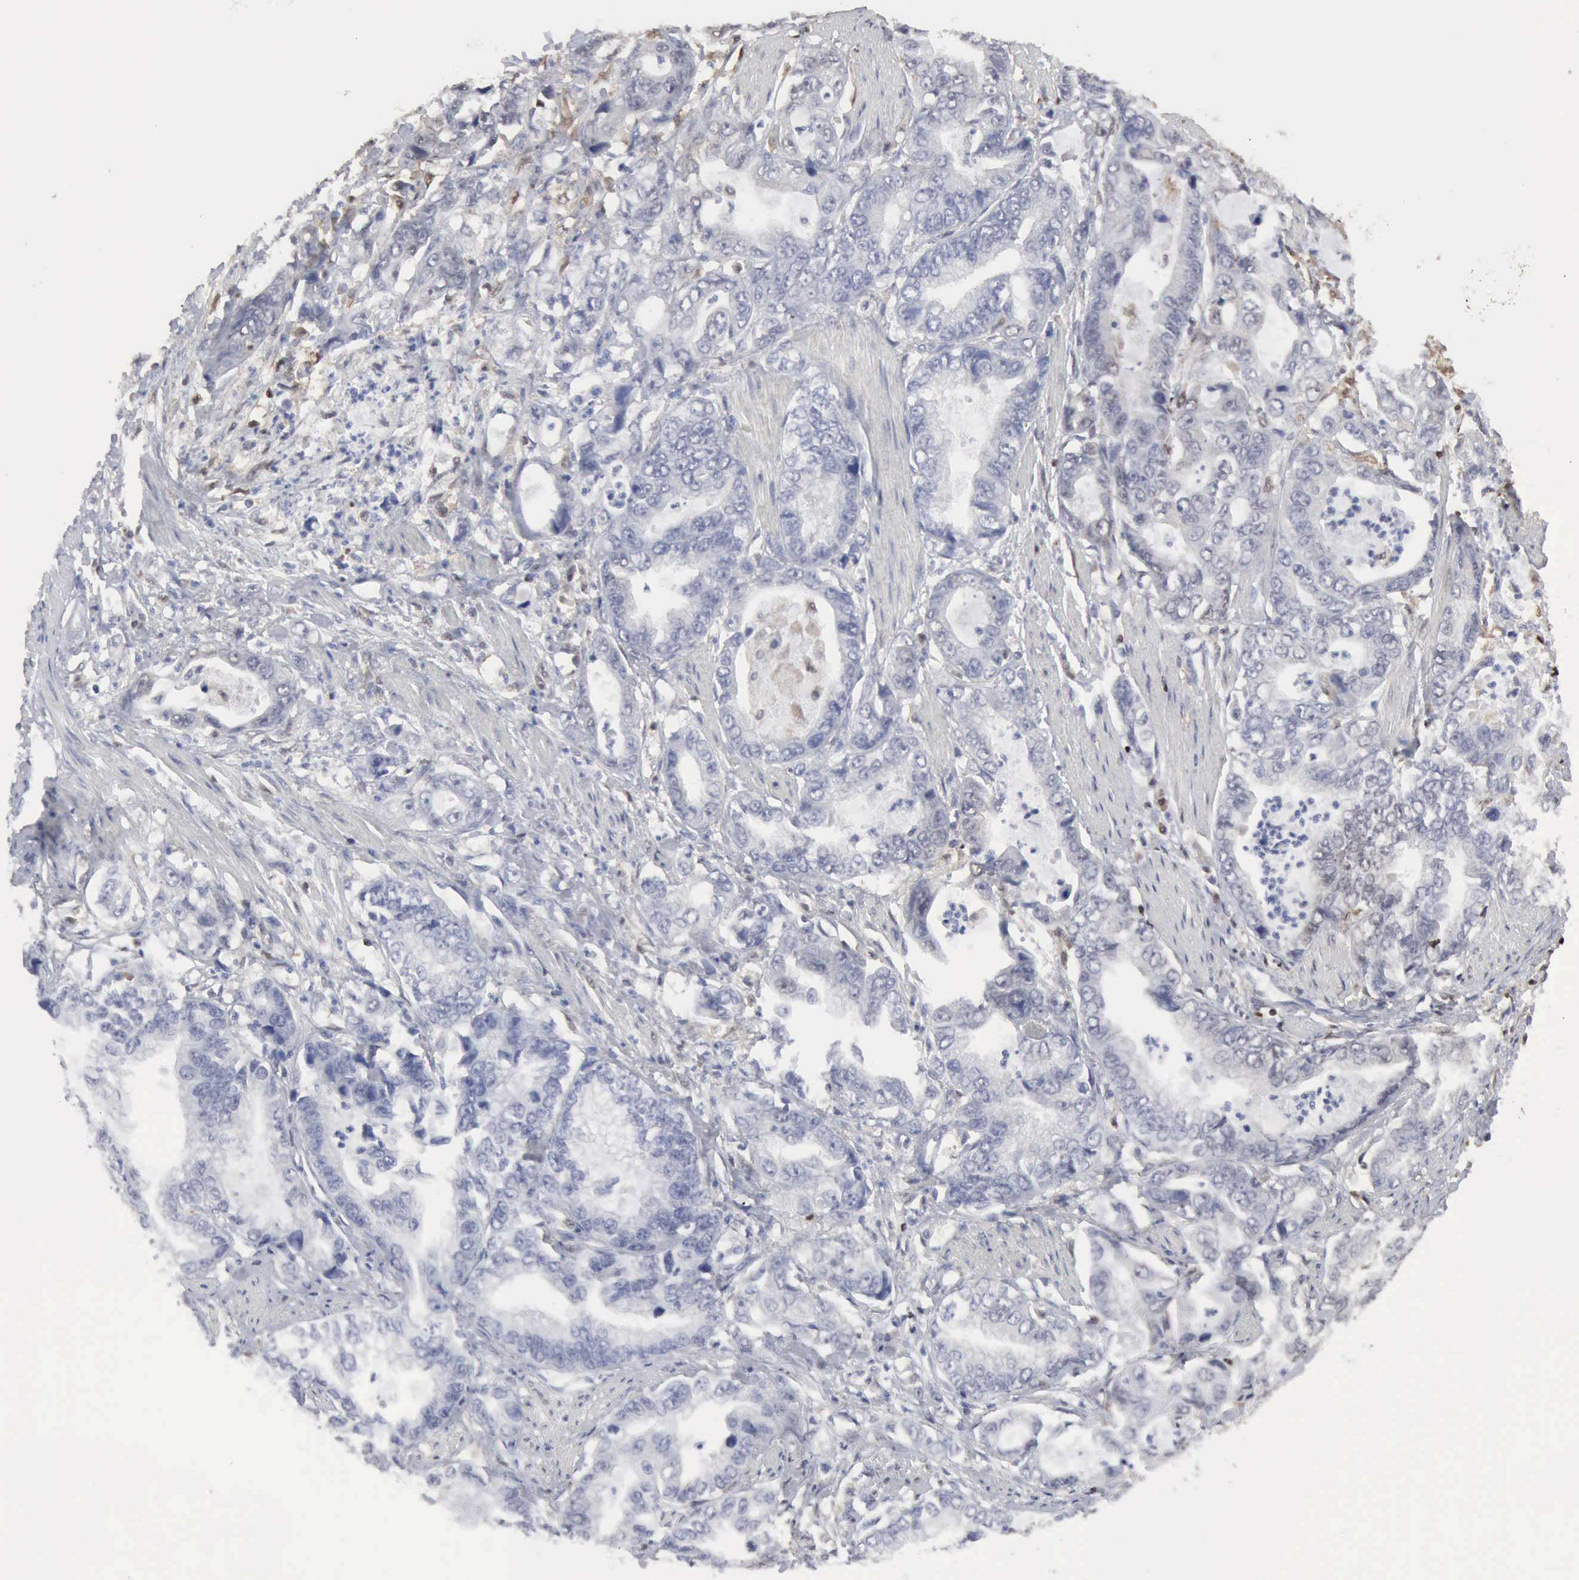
{"staining": {"intensity": "negative", "quantity": "none", "location": "none"}, "tissue": "stomach cancer", "cell_type": "Tumor cells", "image_type": "cancer", "snomed": [{"axis": "morphology", "description": "Adenocarcinoma, NOS"}, {"axis": "topography", "description": "Pancreas"}, {"axis": "topography", "description": "Stomach, upper"}], "caption": "There is no significant positivity in tumor cells of stomach cancer.", "gene": "STAT1", "patient": {"sex": "male", "age": 77}}